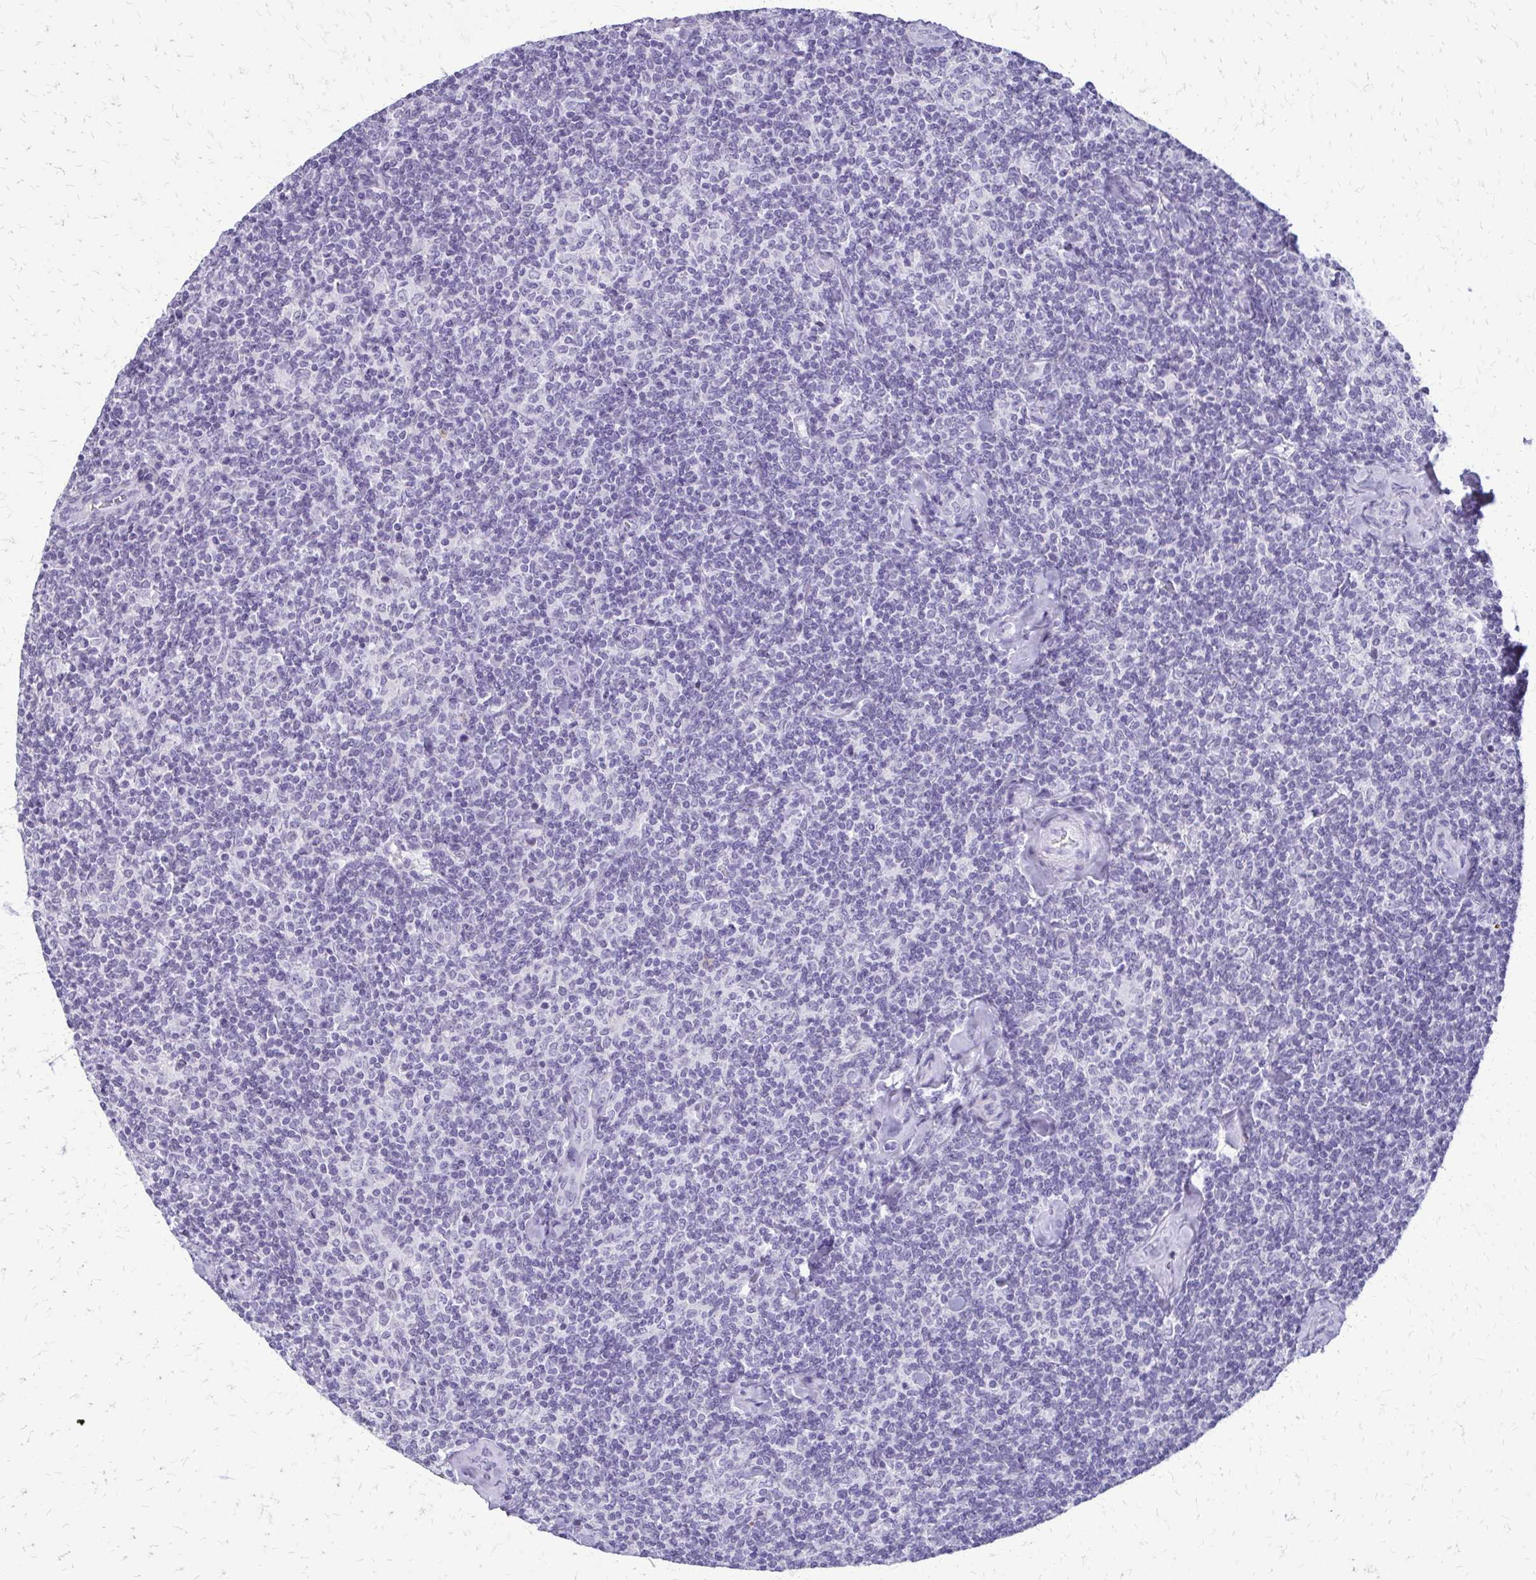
{"staining": {"intensity": "negative", "quantity": "none", "location": "none"}, "tissue": "lymphoma", "cell_type": "Tumor cells", "image_type": "cancer", "snomed": [{"axis": "morphology", "description": "Malignant lymphoma, non-Hodgkin's type, Low grade"}, {"axis": "topography", "description": "Lymph node"}], "caption": "Human low-grade malignant lymphoma, non-Hodgkin's type stained for a protein using immunohistochemistry (IHC) exhibits no staining in tumor cells.", "gene": "FAM162B", "patient": {"sex": "female", "age": 56}}